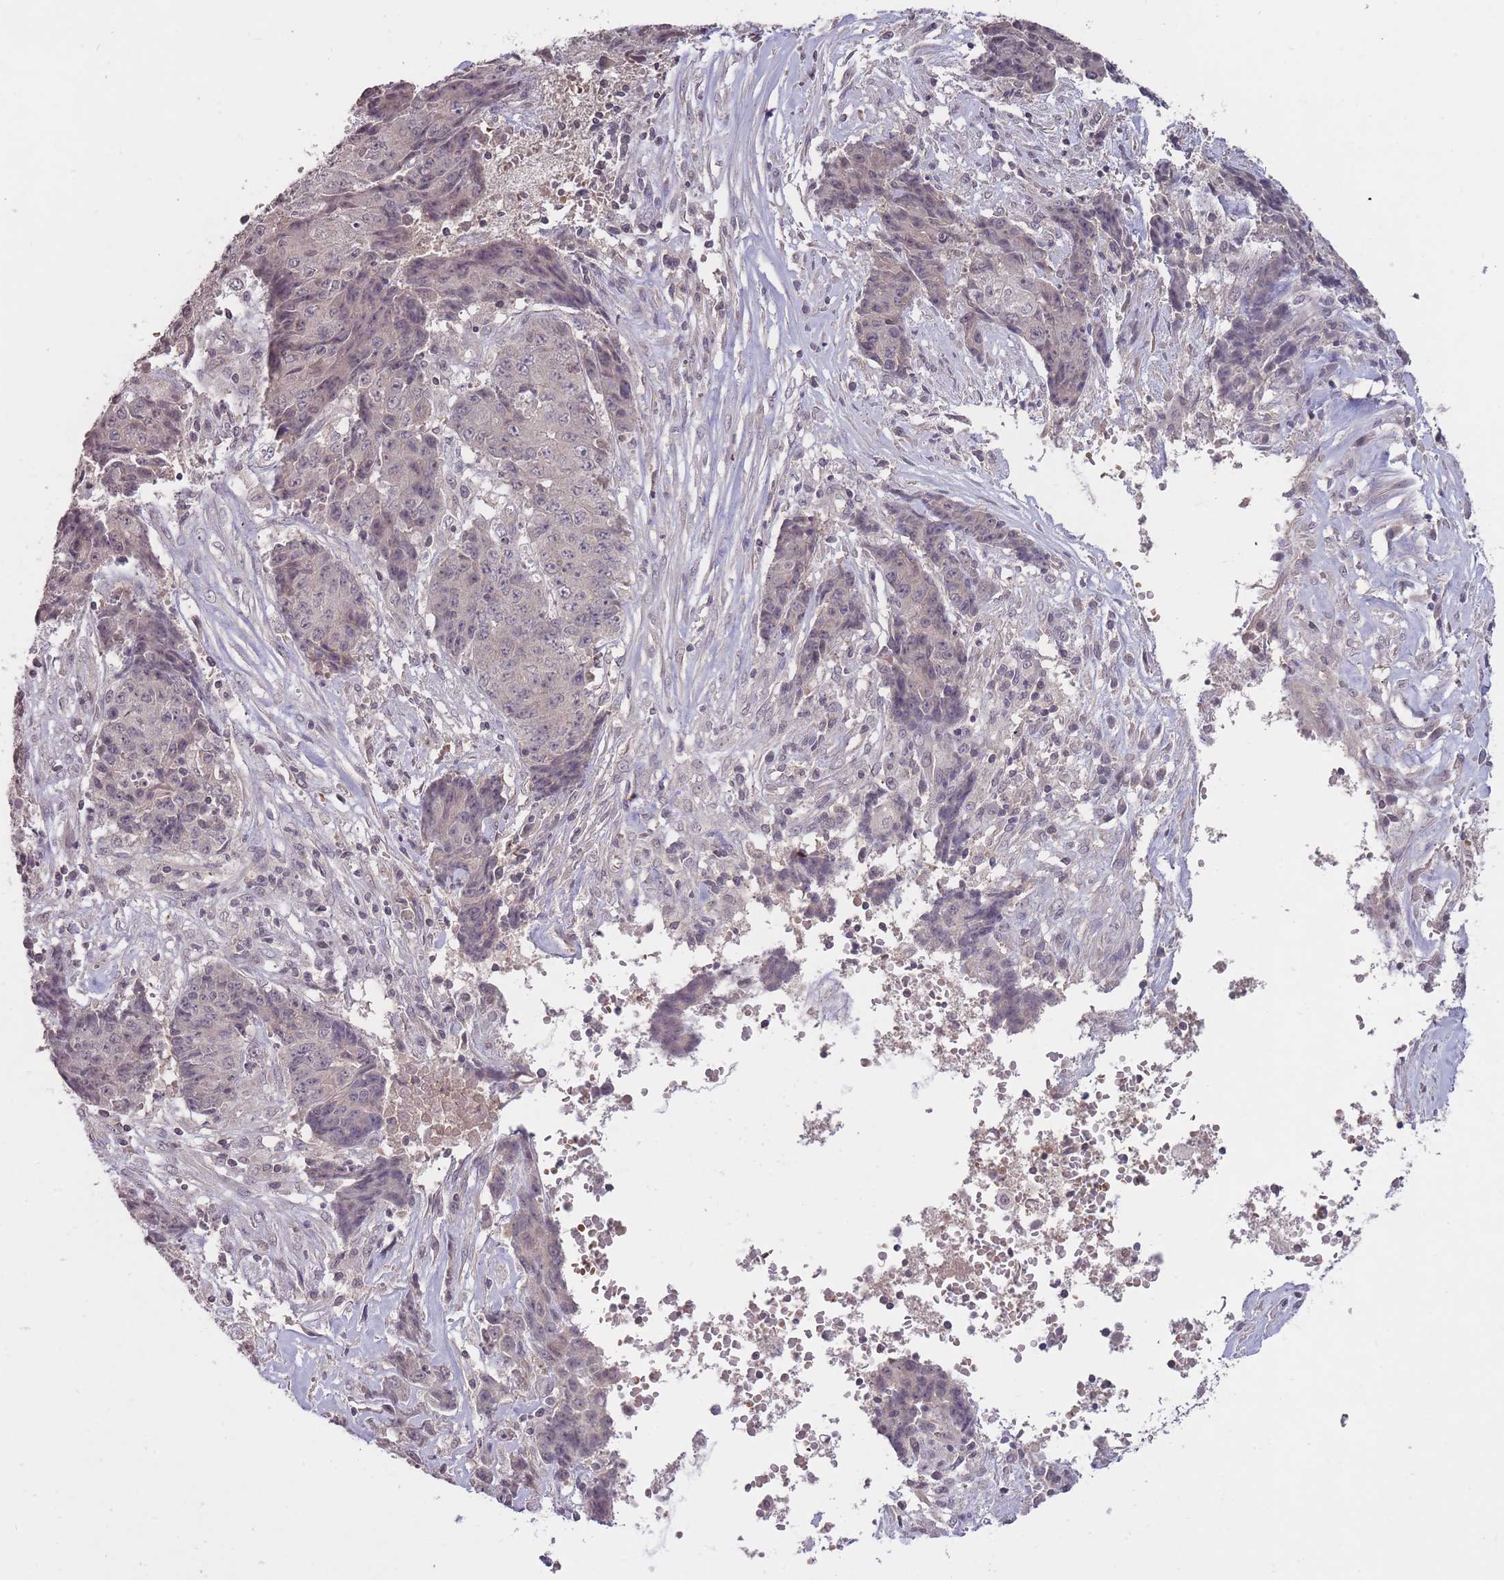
{"staining": {"intensity": "negative", "quantity": "none", "location": "none"}, "tissue": "ovarian cancer", "cell_type": "Tumor cells", "image_type": "cancer", "snomed": [{"axis": "morphology", "description": "Carcinoma, endometroid"}, {"axis": "topography", "description": "Ovary"}], "caption": "A photomicrograph of ovarian cancer stained for a protein displays no brown staining in tumor cells. (Stains: DAB (3,3'-diaminobenzidine) immunohistochemistry with hematoxylin counter stain, Microscopy: brightfield microscopy at high magnification).", "gene": "ADCYAP1R1", "patient": {"sex": "female", "age": 42}}